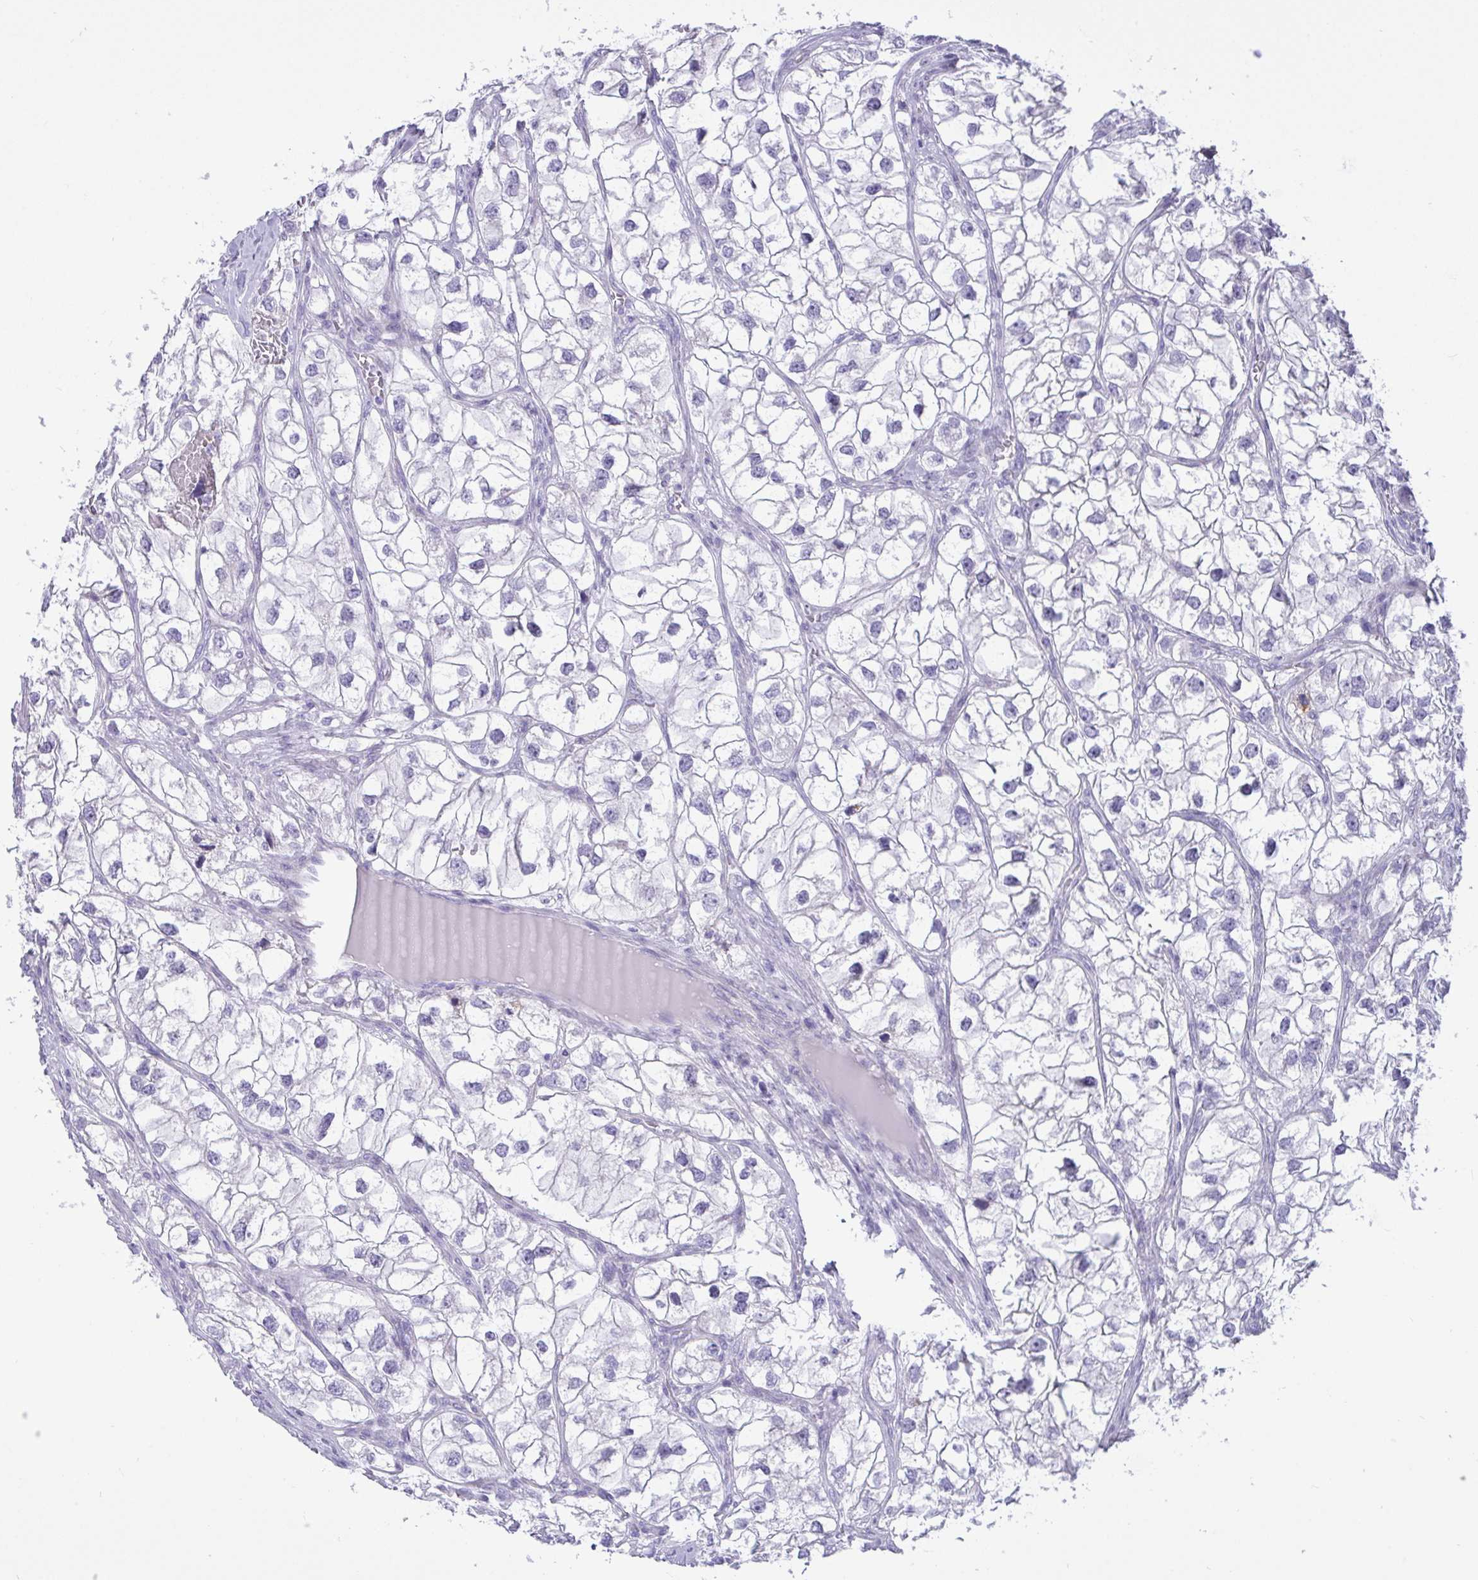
{"staining": {"intensity": "negative", "quantity": "none", "location": "none"}, "tissue": "renal cancer", "cell_type": "Tumor cells", "image_type": "cancer", "snomed": [{"axis": "morphology", "description": "Adenocarcinoma, NOS"}, {"axis": "topography", "description": "Kidney"}], "caption": "High magnification brightfield microscopy of renal cancer stained with DAB (brown) and counterstained with hematoxylin (blue): tumor cells show no significant positivity. The staining is performed using DAB brown chromogen with nuclei counter-stained in using hematoxylin.", "gene": "C4orf33", "patient": {"sex": "male", "age": 59}}